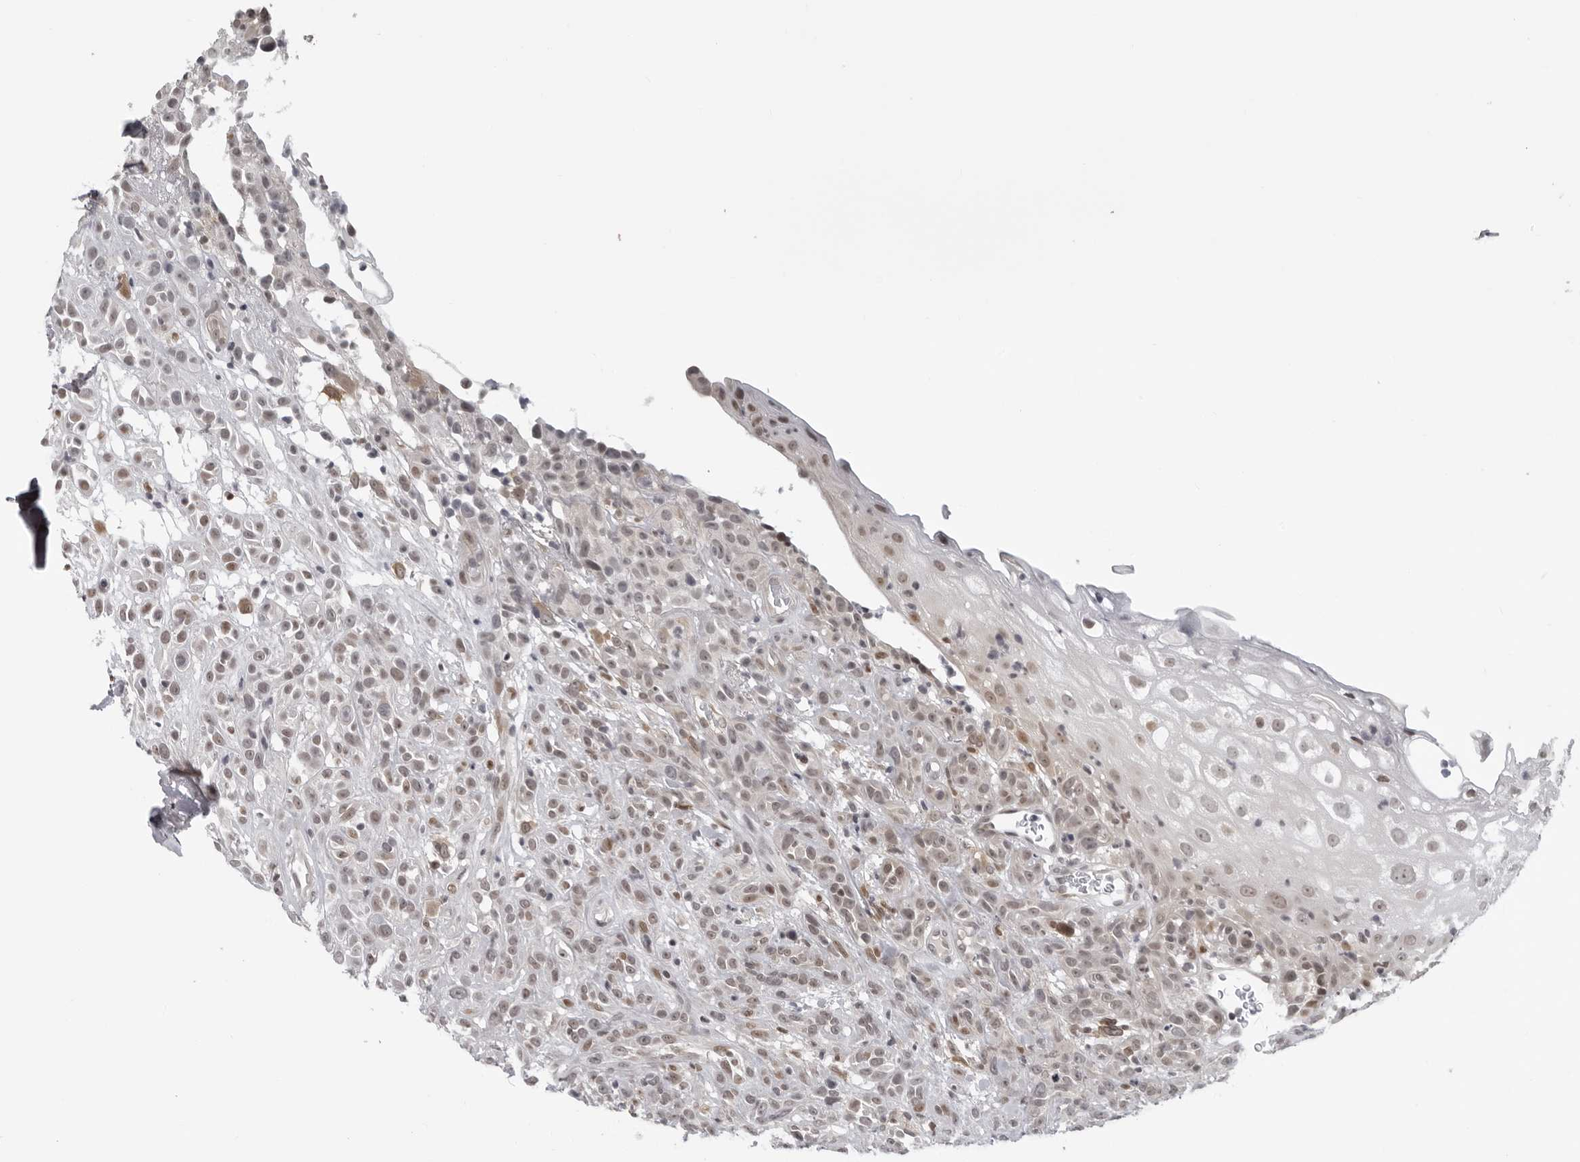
{"staining": {"intensity": "weak", "quantity": "25%-75%", "location": "nuclear"}, "tissue": "head and neck cancer", "cell_type": "Tumor cells", "image_type": "cancer", "snomed": [{"axis": "morphology", "description": "Normal tissue, NOS"}, {"axis": "morphology", "description": "Squamous cell carcinoma, NOS"}, {"axis": "topography", "description": "Cartilage tissue"}, {"axis": "topography", "description": "Head-Neck"}], "caption": "Head and neck squamous cell carcinoma tissue reveals weak nuclear positivity in approximately 25%-75% of tumor cells The staining was performed using DAB (3,3'-diaminobenzidine) to visualize the protein expression in brown, while the nuclei were stained in blue with hematoxylin (Magnification: 20x).", "gene": "MAF", "patient": {"sex": "male", "age": 62}}